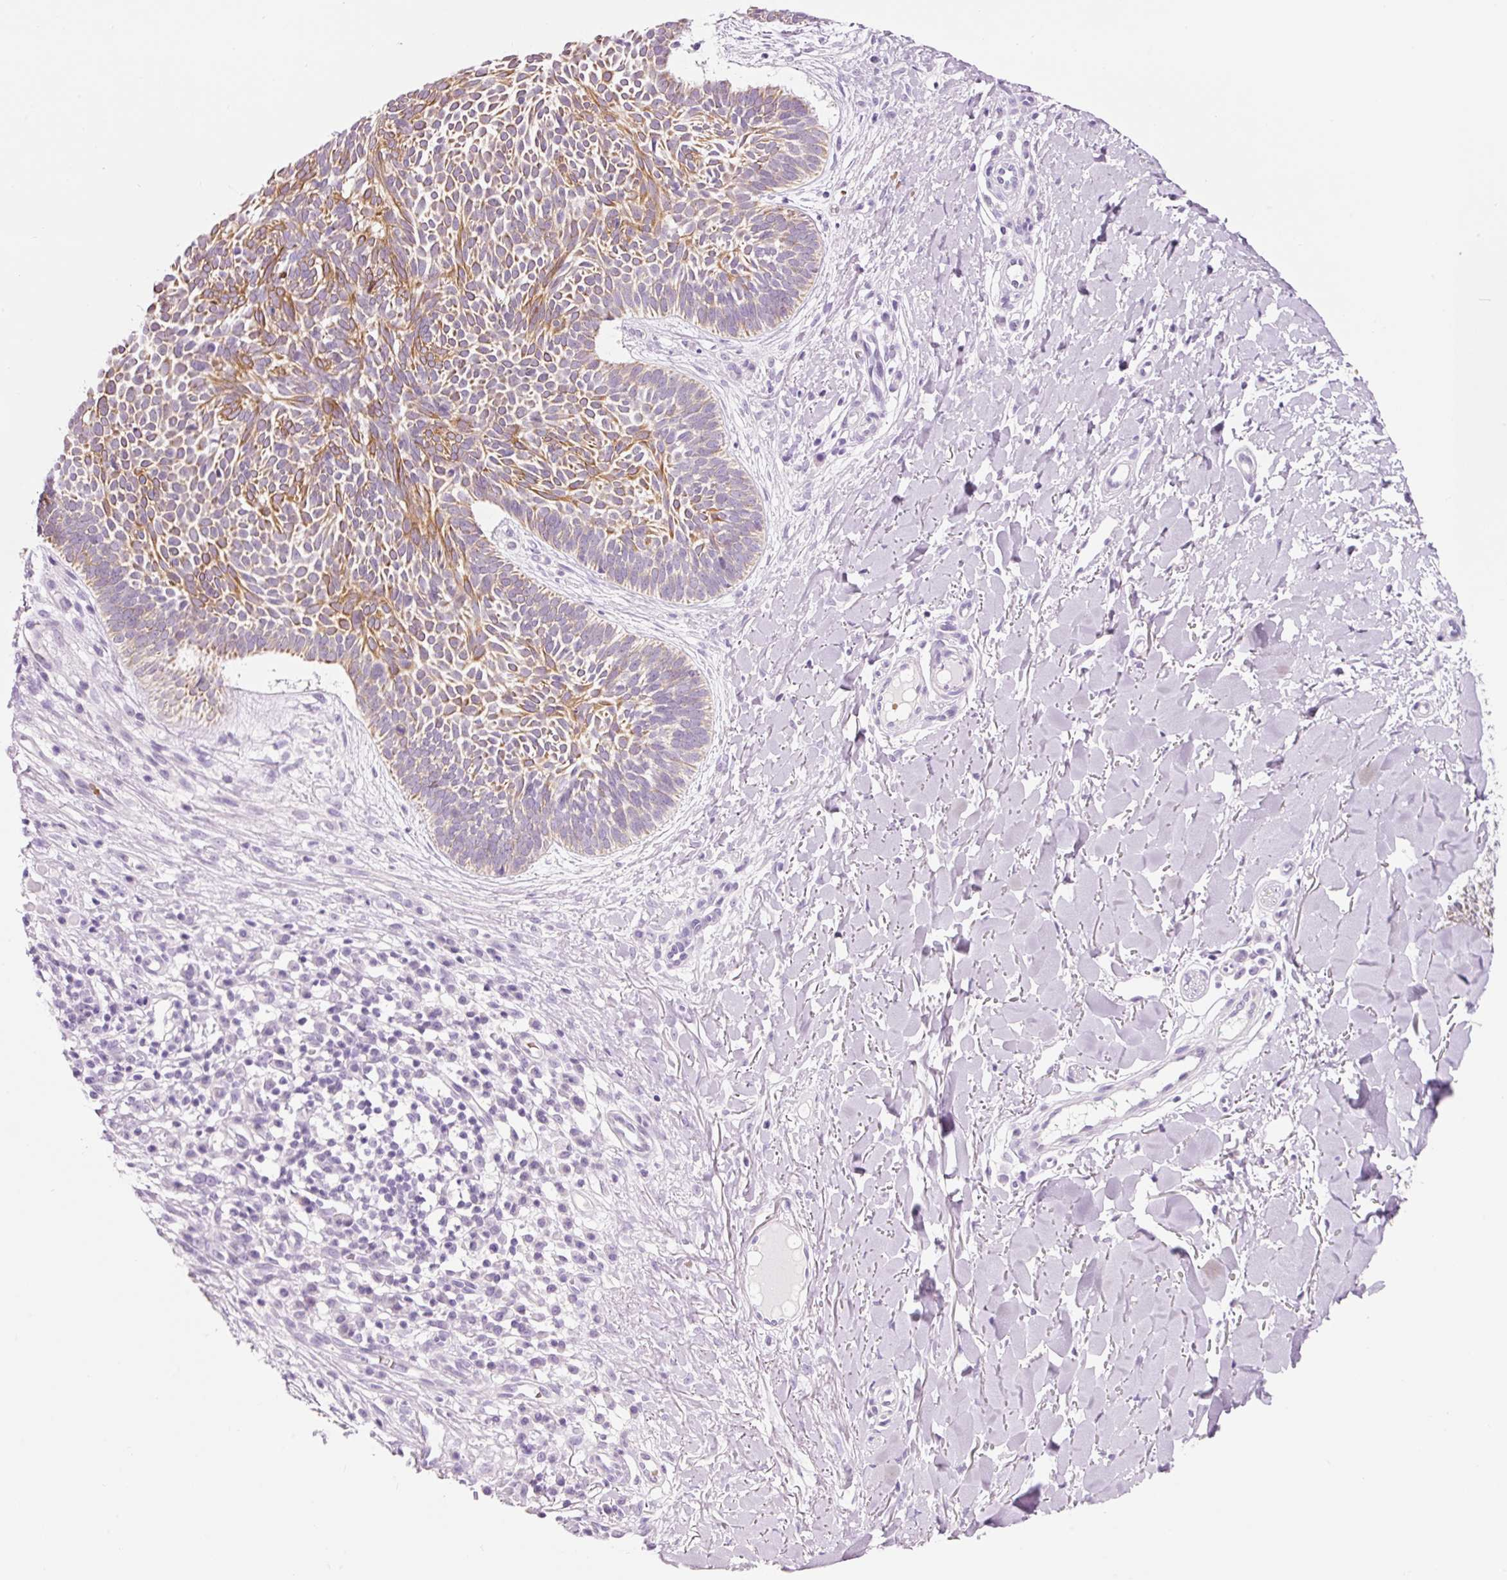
{"staining": {"intensity": "moderate", "quantity": "25%-75%", "location": "cytoplasmic/membranous"}, "tissue": "skin cancer", "cell_type": "Tumor cells", "image_type": "cancer", "snomed": [{"axis": "morphology", "description": "Basal cell carcinoma"}, {"axis": "topography", "description": "Skin"}], "caption": "A micrograph of human skin basal cell carcinoma stained for a protein shows moderate cytoplasmic/membranous brown staining in tumor cells.", "gene": "DHRS11", "patient": {"sex": "male", "age": 49}}